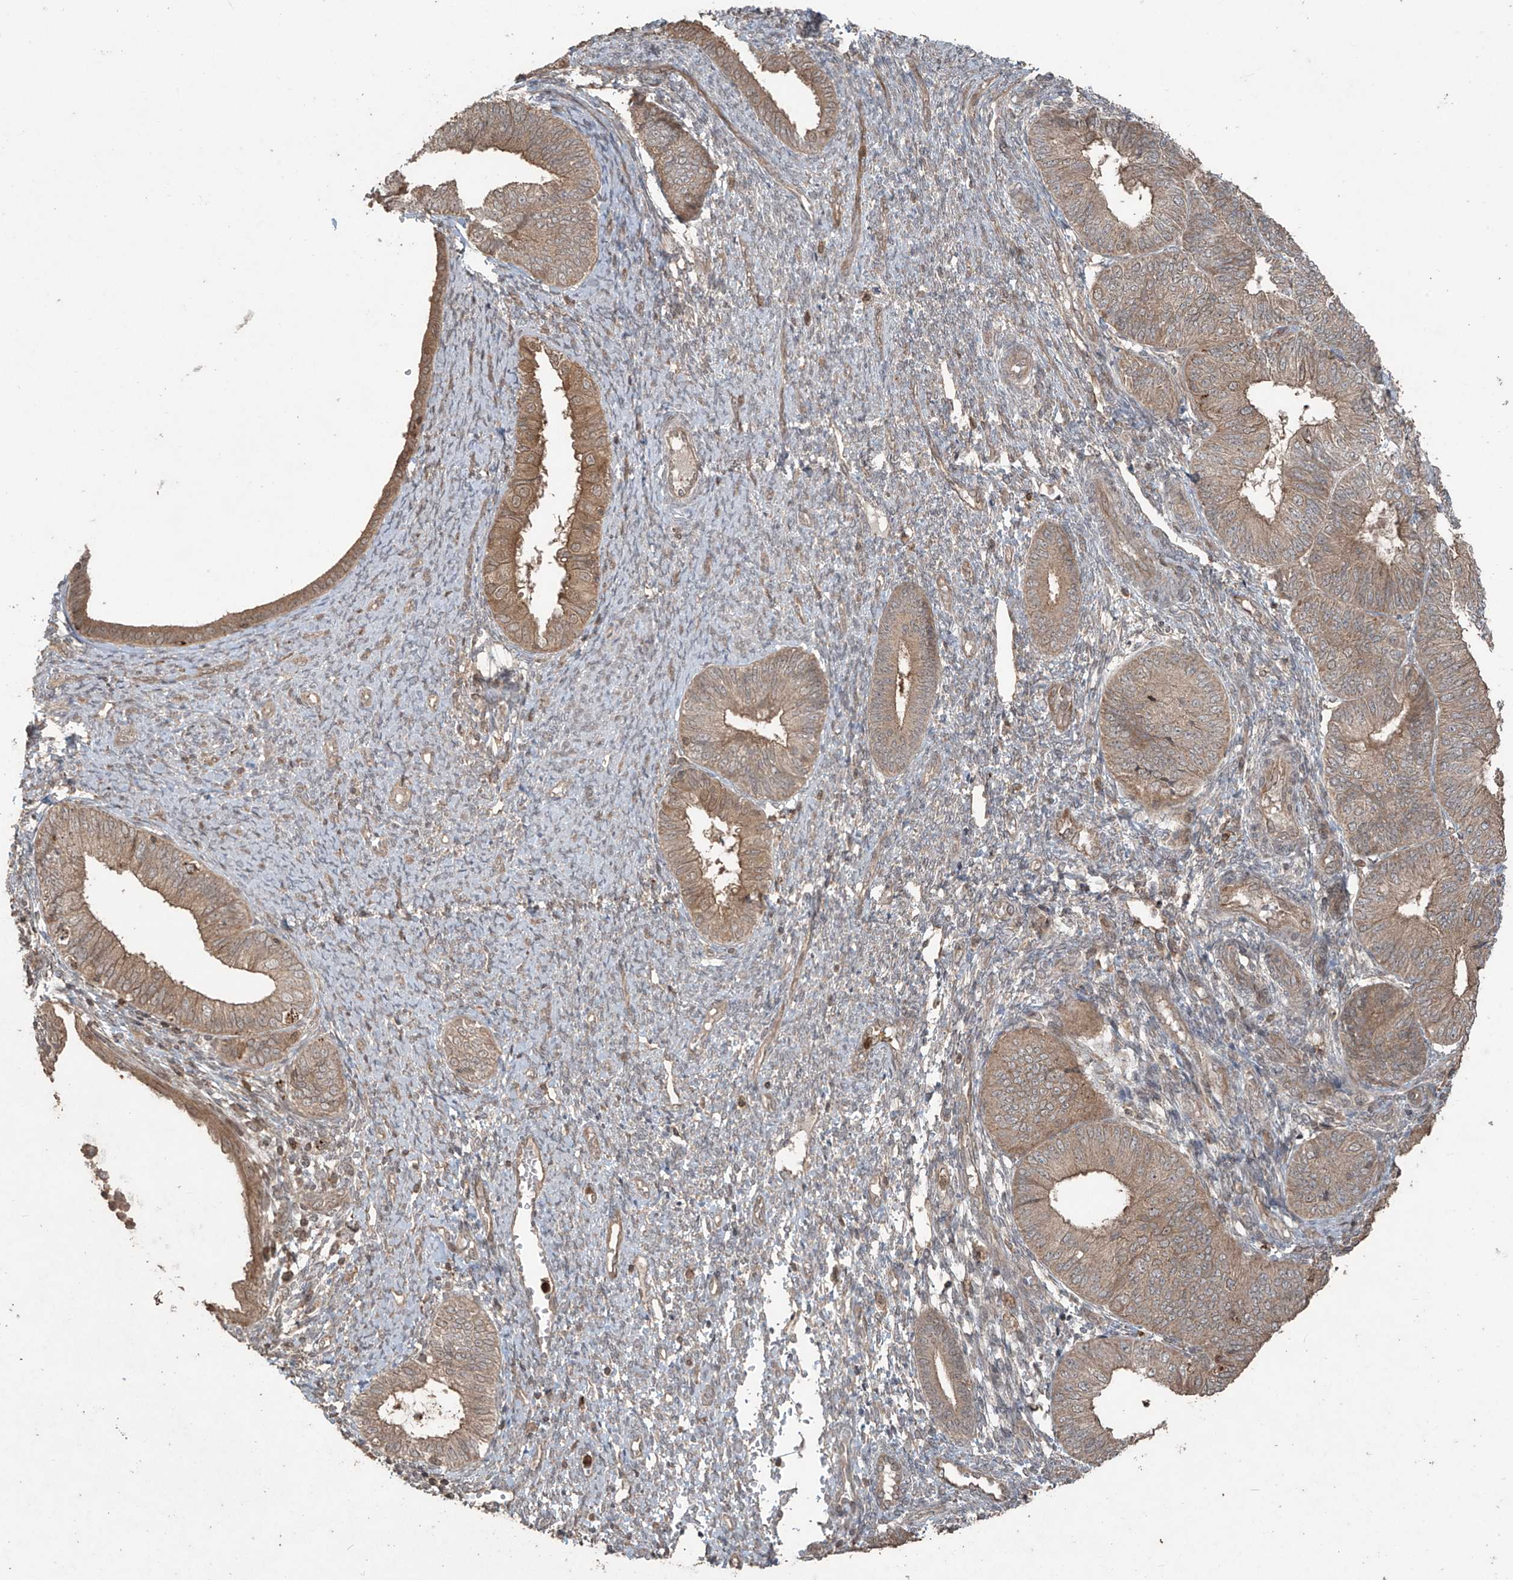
{"staining": {"intensity": "moderate", "quantity": ">75%", "location": "cytoplasmic/membranous"}, "tissue": "endometrial cancer", "cell_type": "Tumor cells", "image_type": "cancer", "snomed": [{"axis": "morphology", "description": "Adenocarcinoma, NOS"}, {"axis": "topography", "description": "Endometrium"}], "caption": "Immunohistochemical staining of human endometrial cancer displays moderate cytoplasmic/membranous protein expression in about >75% of tumor cells.", "gene": "PGPEP1", "patient": {"sex": "female", "age": 58}}